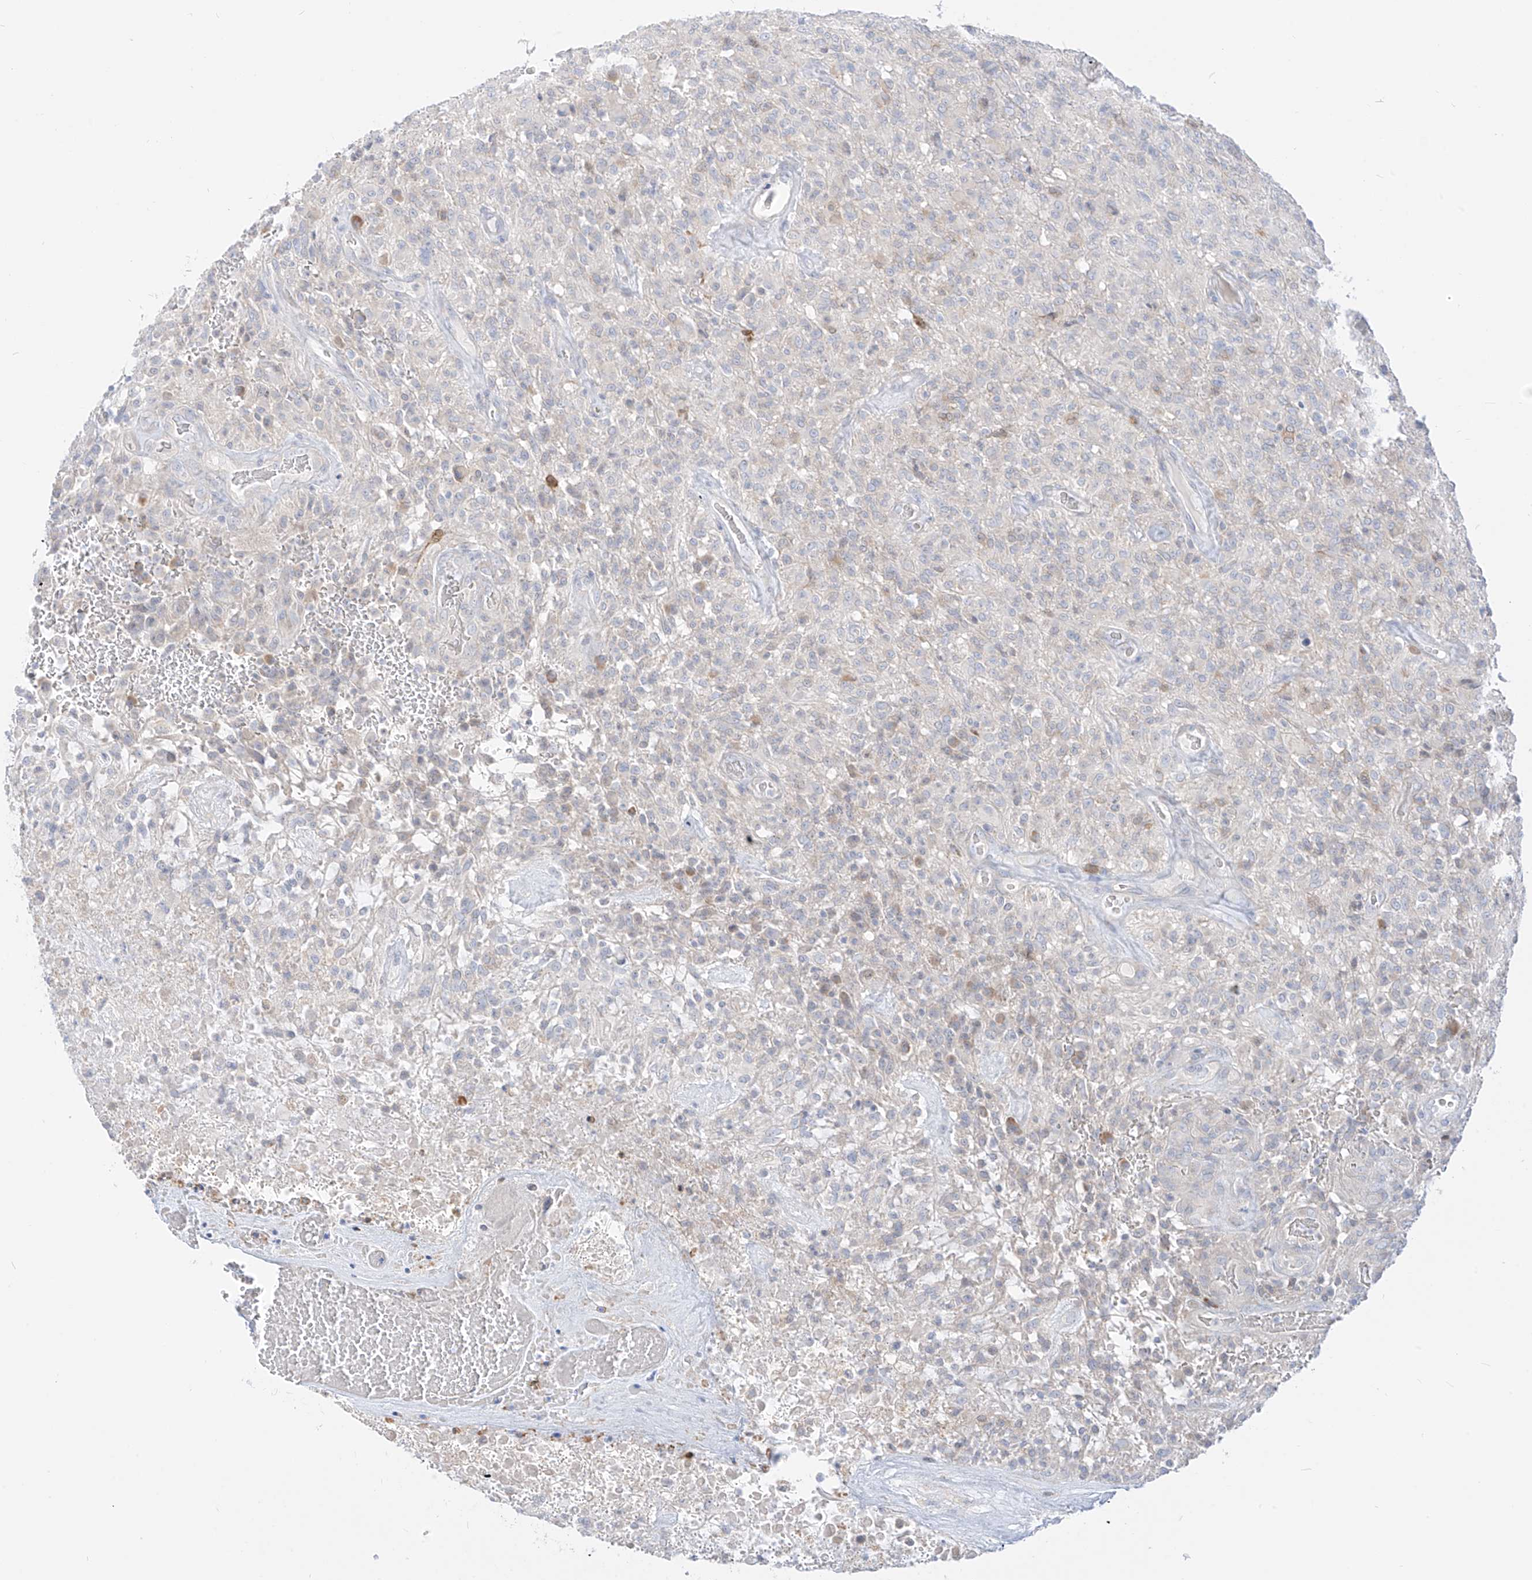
{"staining": {"intensity": "negative", "quantity": "none", "location": "none"}, "tissue": "glioma", "cell_type": "Tumor cells", "image_type": "cancer", "snomed": [{"axis": "morphology", "description": "Glioma, malignant, High grade"}, {"axis": "topography", "description": "Brain"}], "caption": "IHC micrograph of neoplastic tissue: human malignant glioma (high-grade) stained with DAB demonstrates no significant protein staining in tumor cells.", "gene": "SYTL3", "patient": {"sex": "female", "age": 57}}